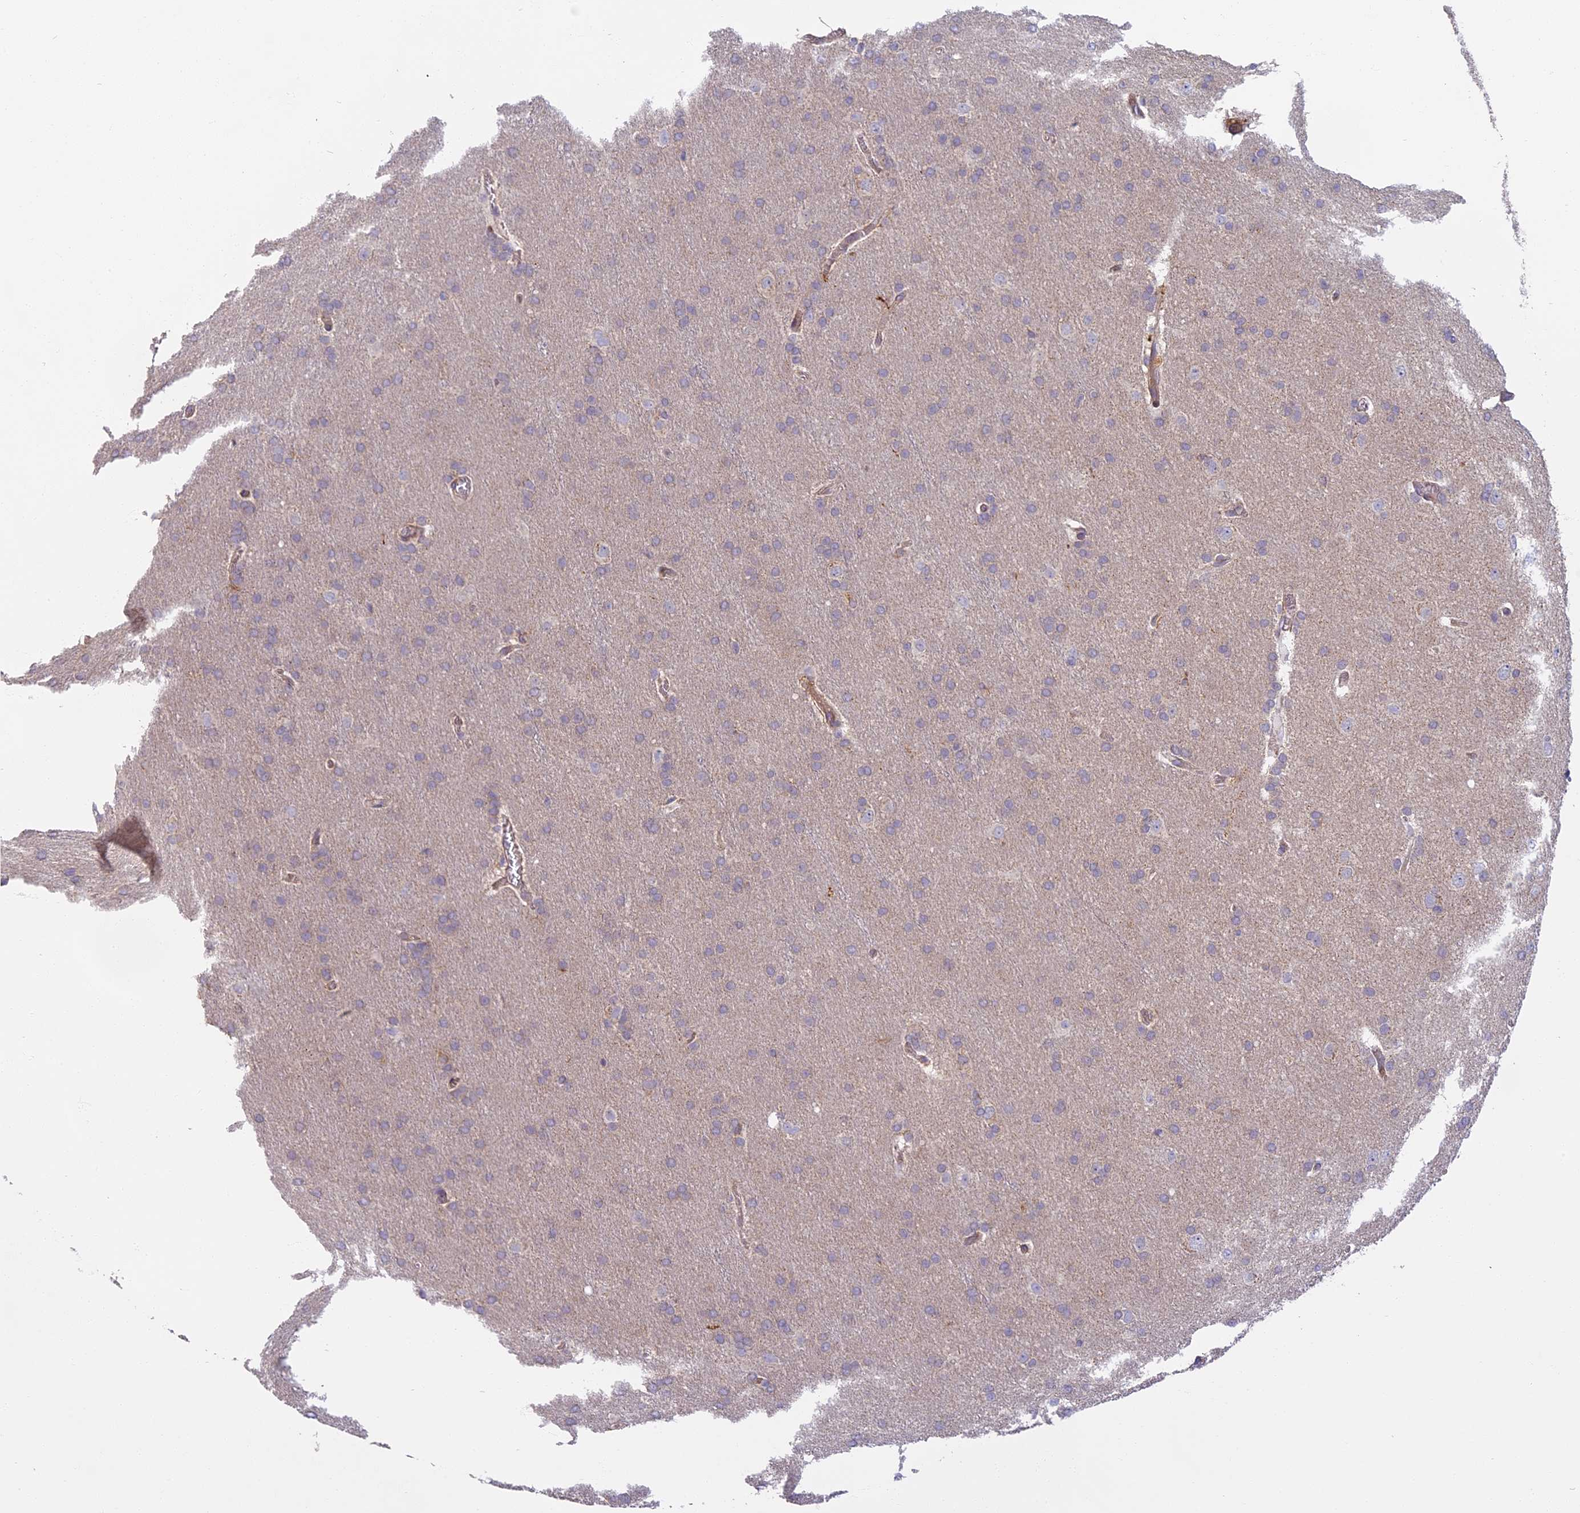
{"staining": {"intensity": "negative", "quantity": "none", "location": "none"}, "tissue": "glioma", "cell_type": "Tumor cells", "image_type": "cancer", "snomed": [{"axis": "morphology", "description": "Glioma, malignant, Low grade"}, {"axis": "topography", "description": "Brain"}], "caption": "DAB (3,3'-diaminobenzidine) immunohistochemical staining of human low-grade glioma (malignant) displays no significant expression in tumor cells.", "gene": "EDAR", "patient": {"sex": "female", "age": 32}}